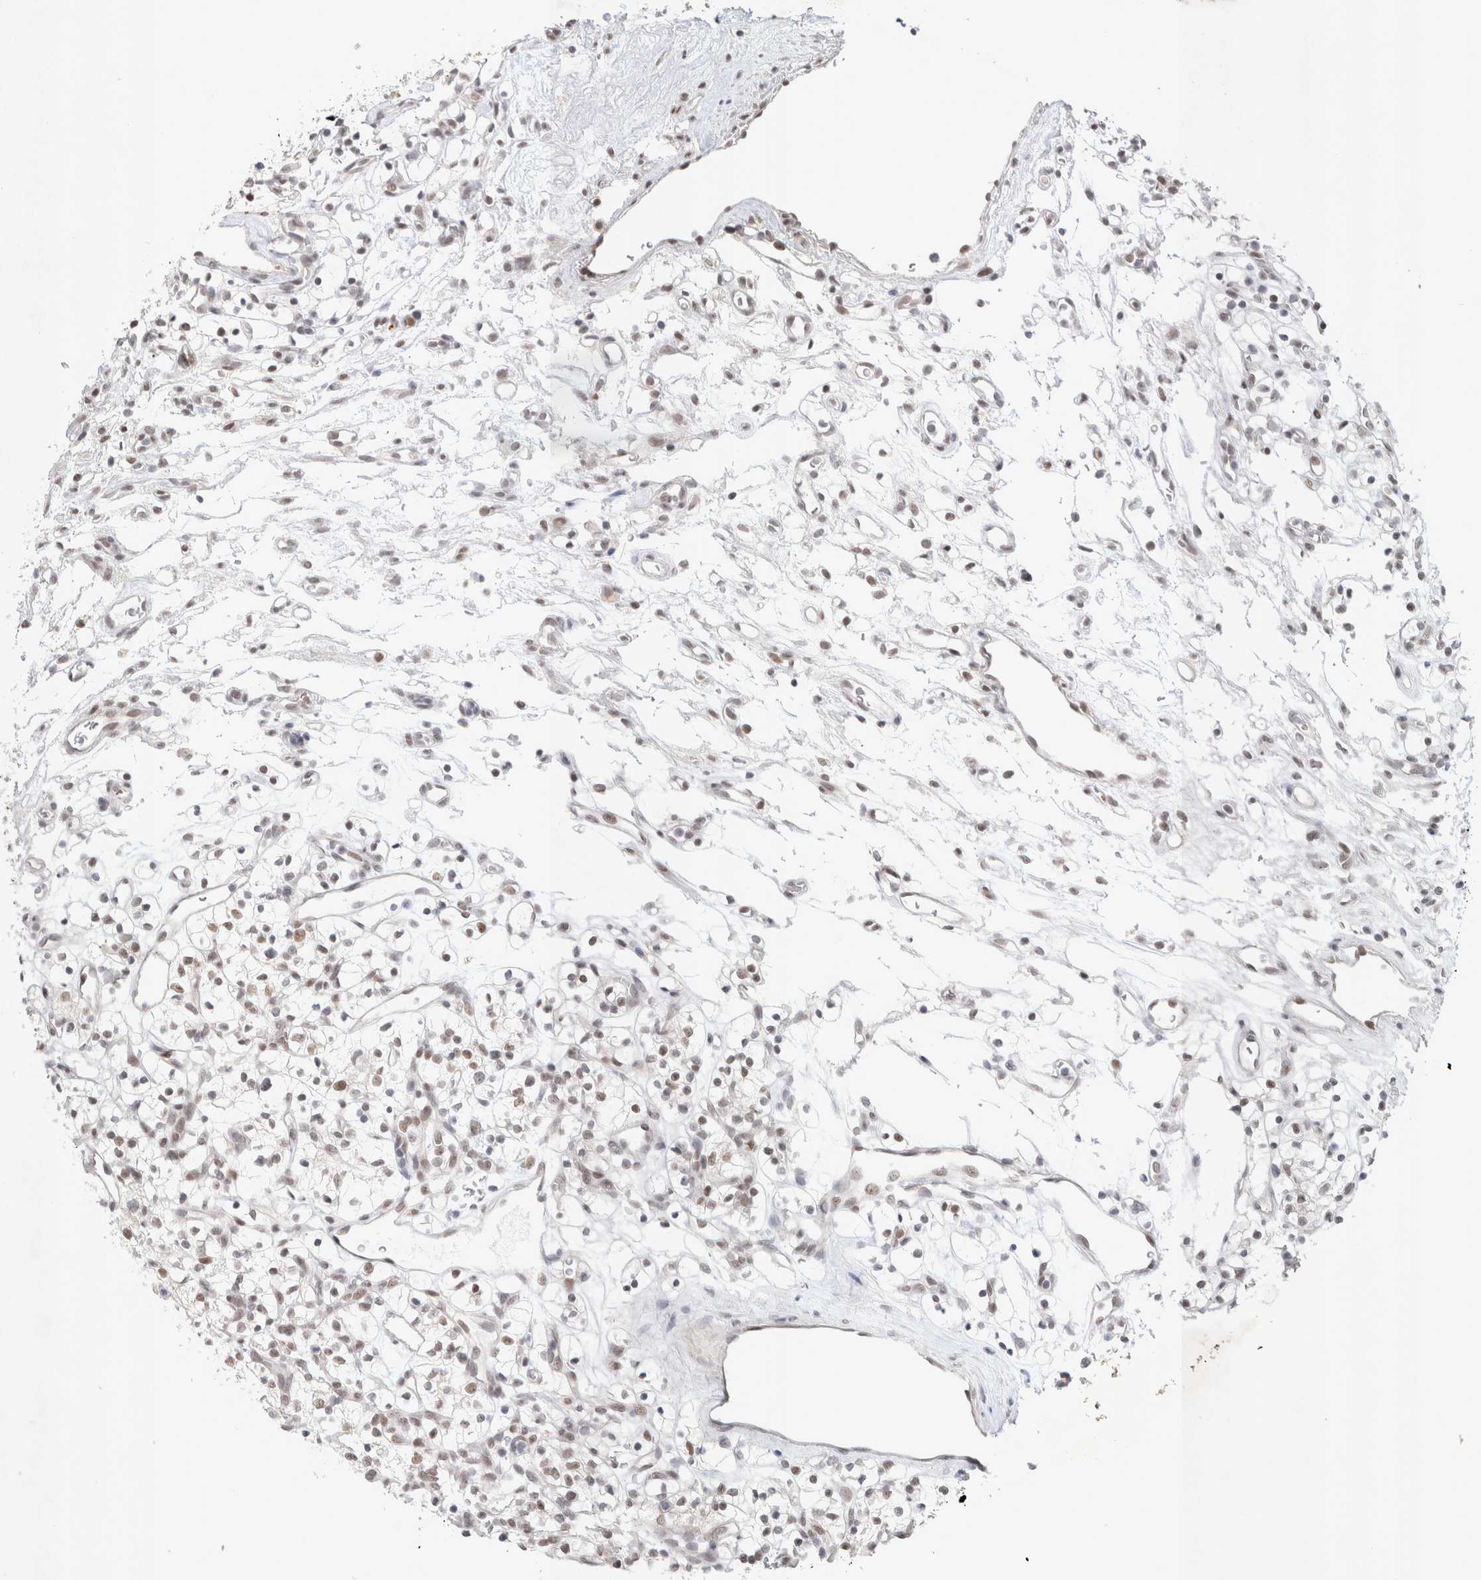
{"staining": {"intensity": "weak", "quantity": ">75%", "location": "nuclear"}, "tissue": "renal cancer", "cell_type": "Tumor cells", "image_type": "cancer", "snomed": [{"axis": "morphology", "description": "Adenocarcinoma, NOS"}, {"axis": "topography", "description": "Kidney"}], "caption": "Human renal cancer (adenocarcinoma) stained with a brown dye demonstrates weak nuclear positive staining in approximately >75% of tumor cells.", "gene": "RECQL4", "patient": {"sex": "female", "age": 57}}